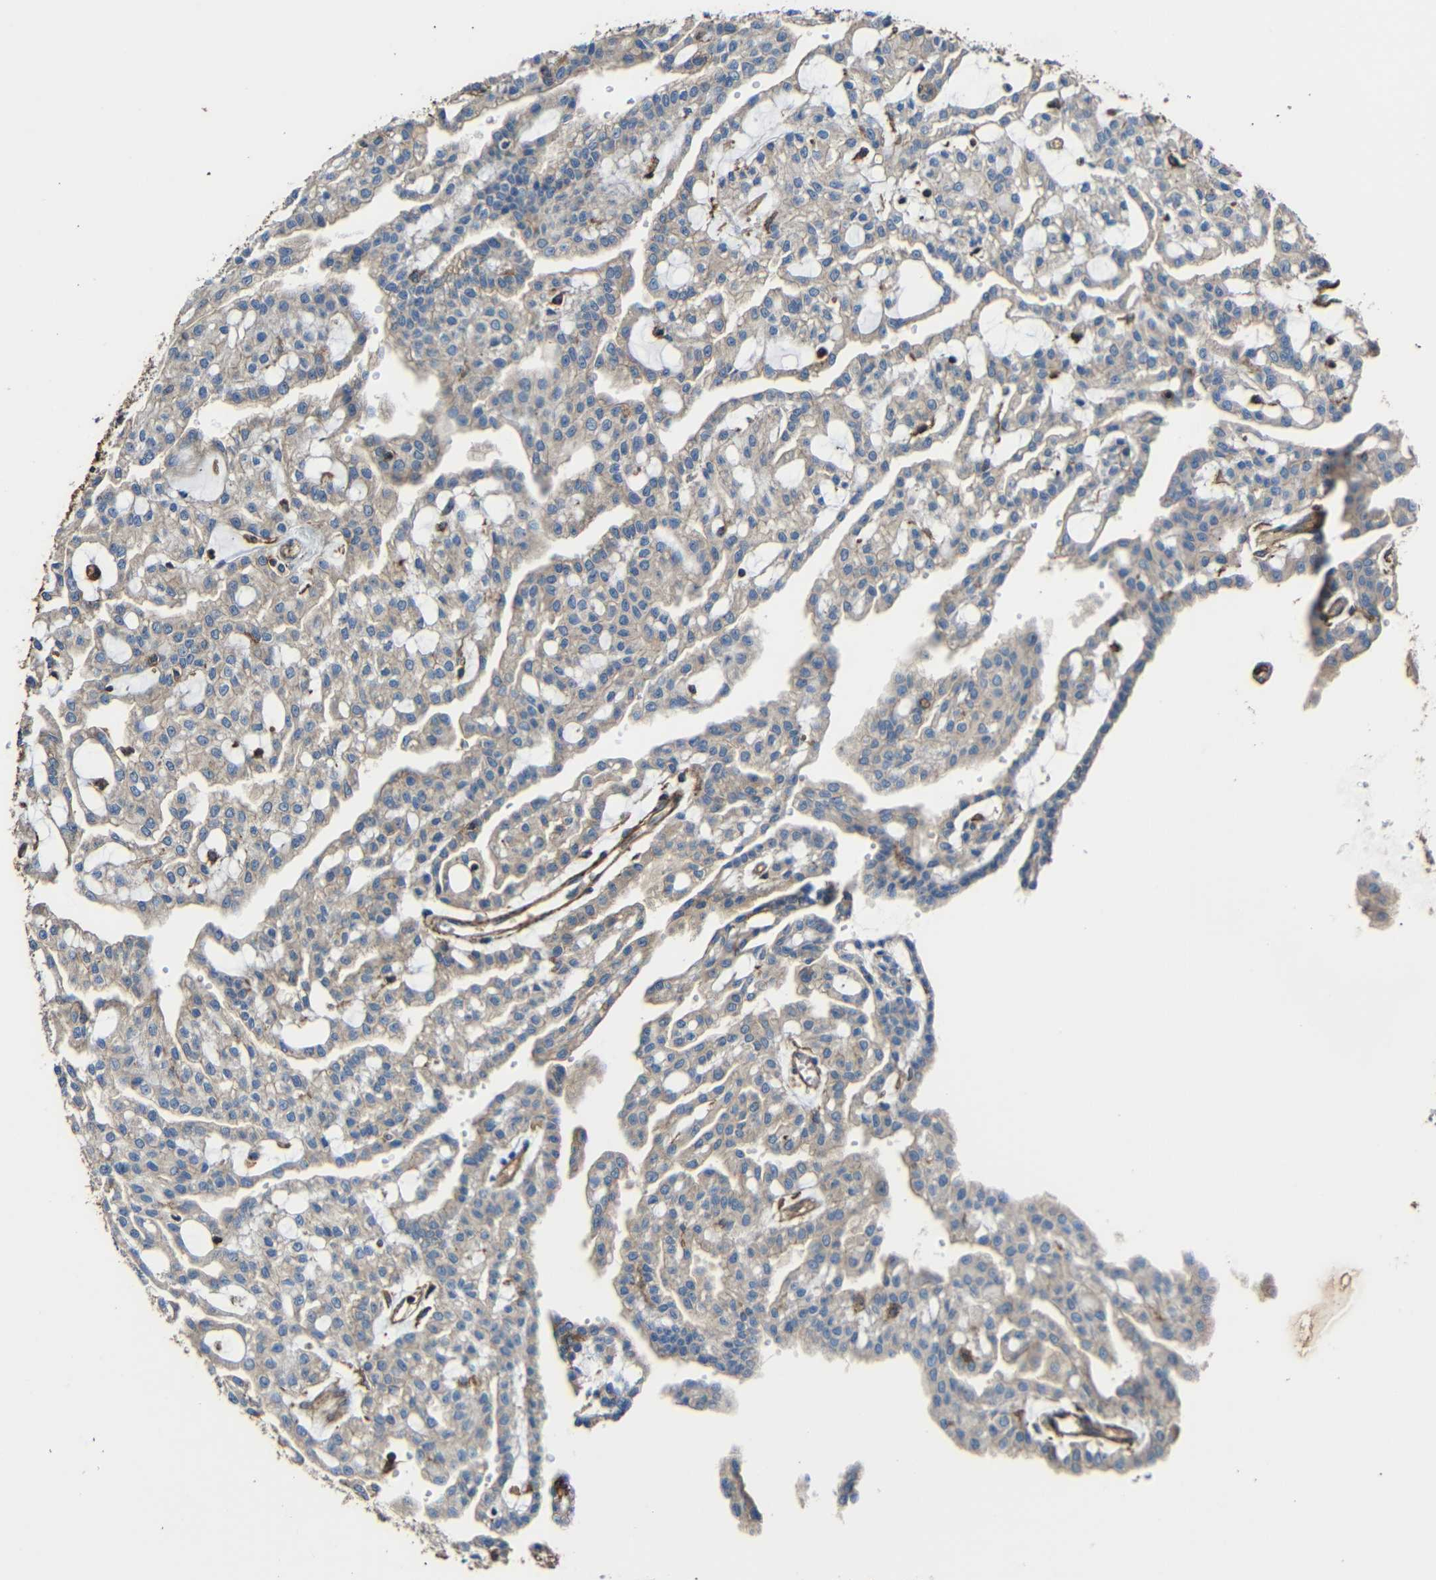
{"staining": {"intensity": "weak", "quantity": "25%-75%", "location": "cytoplasmic/membranous"}, "tissue": "renal cancer", "cell_type": "Tumor cells", "image_type": "cancer", "snomed": [{"axis": "morphology", "description": "Adenocarcinoma, NOS"}, {"axis": "topography", "description": "Kidney"}], "caption": "Weak cytoplasmic/membranous positivity is appreciated in about 25%-75% of tumor cells in renal cancer (adenocarcinoma).", "gene": "RHOT2", "patient": {"sex": "male", "age": 63}}